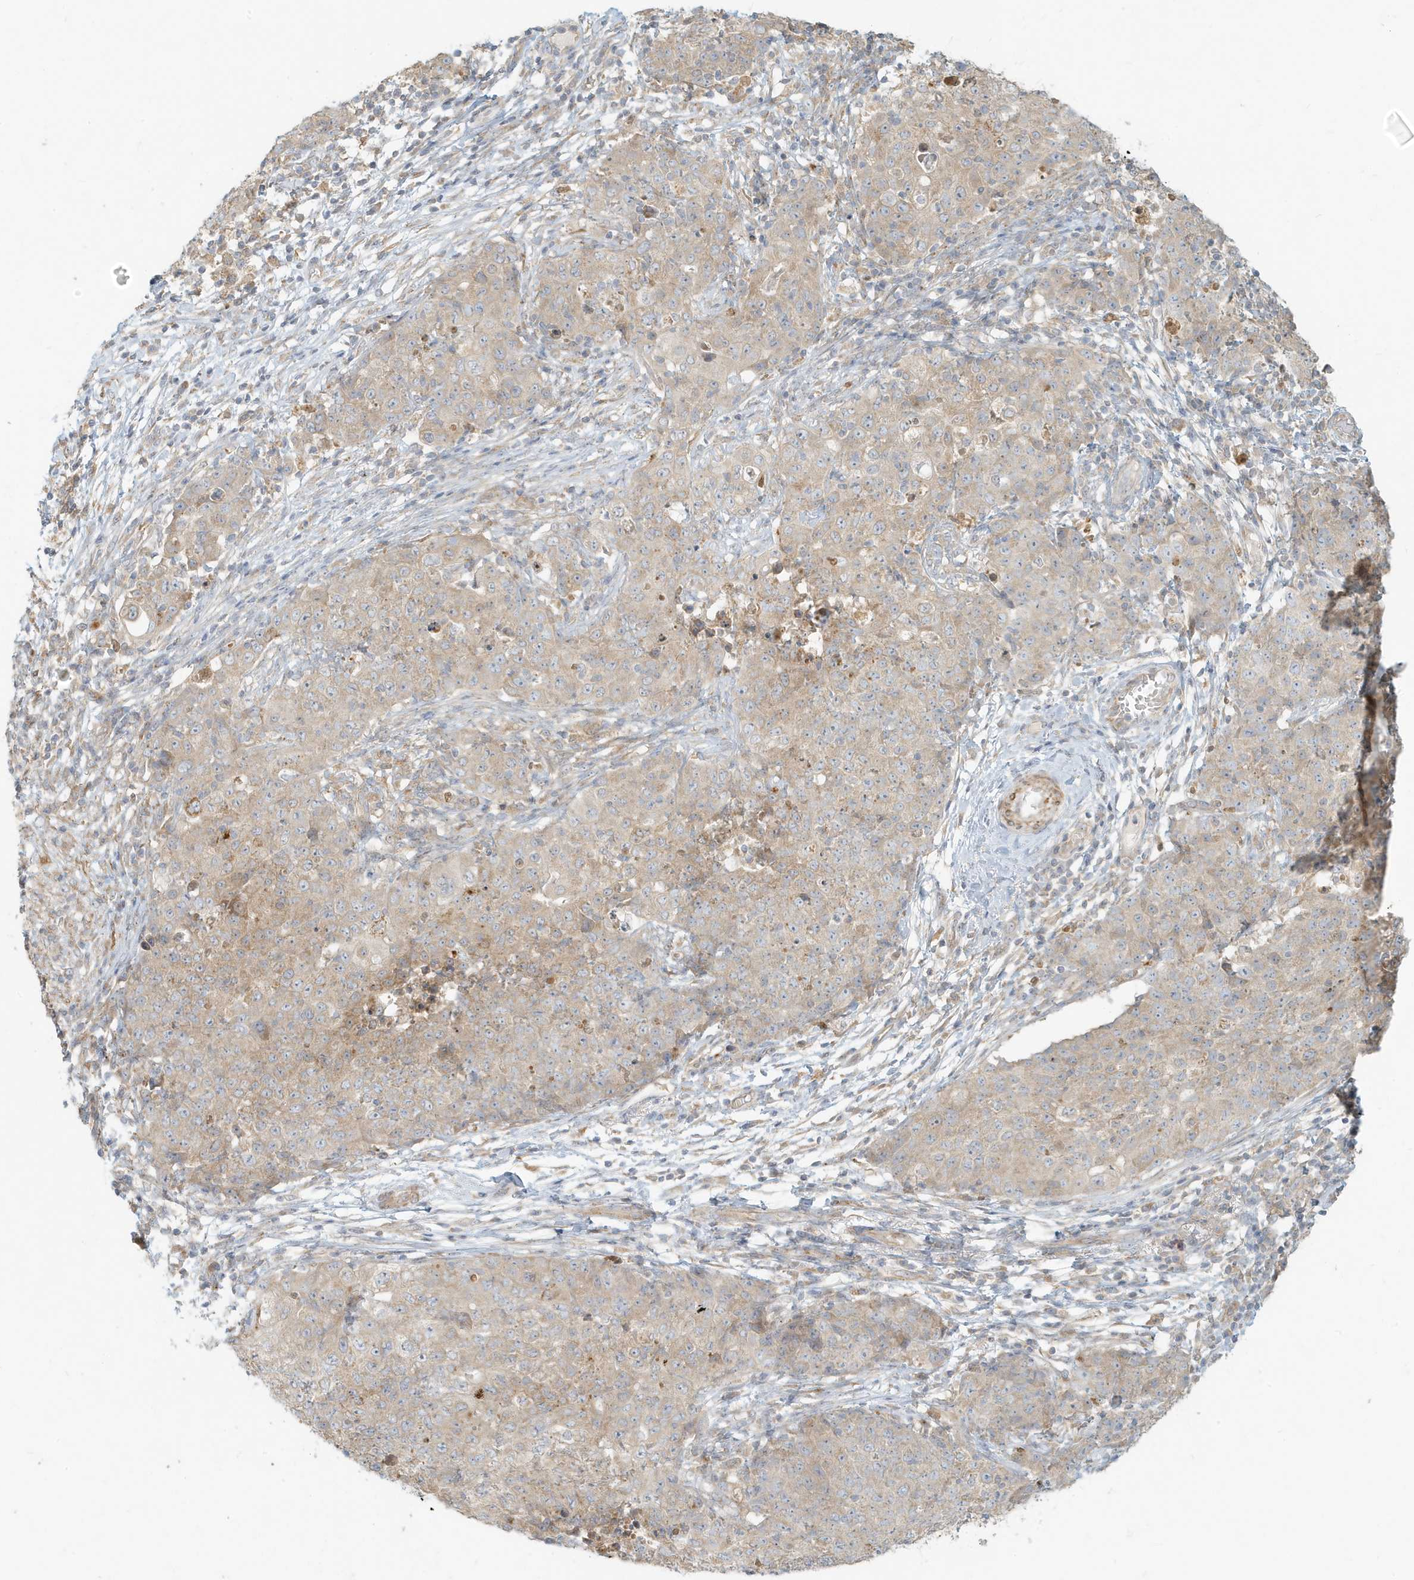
{"staining": {"intensity": "weak", "quantity": "25%-75%", "location": "cytoplasmic/membranous"}, "tissue": "ovarian cancer", "cell_type": "Tumor cells", "image_type": "cancer", "snomed": [{"axis": "morphology", "description": "Carcinoma, endometroid"}, {"axis": "topography", "description": "Ovary"}], "caption": "Tumor cells demonstrate low levels of weak cytoplasmic/membranous staining in approximately 25%-75% of cells in endometroid carcinoma (ovarian).", "gene": "MCOLN1", "patient": {"sex": "female", "age": 42}}